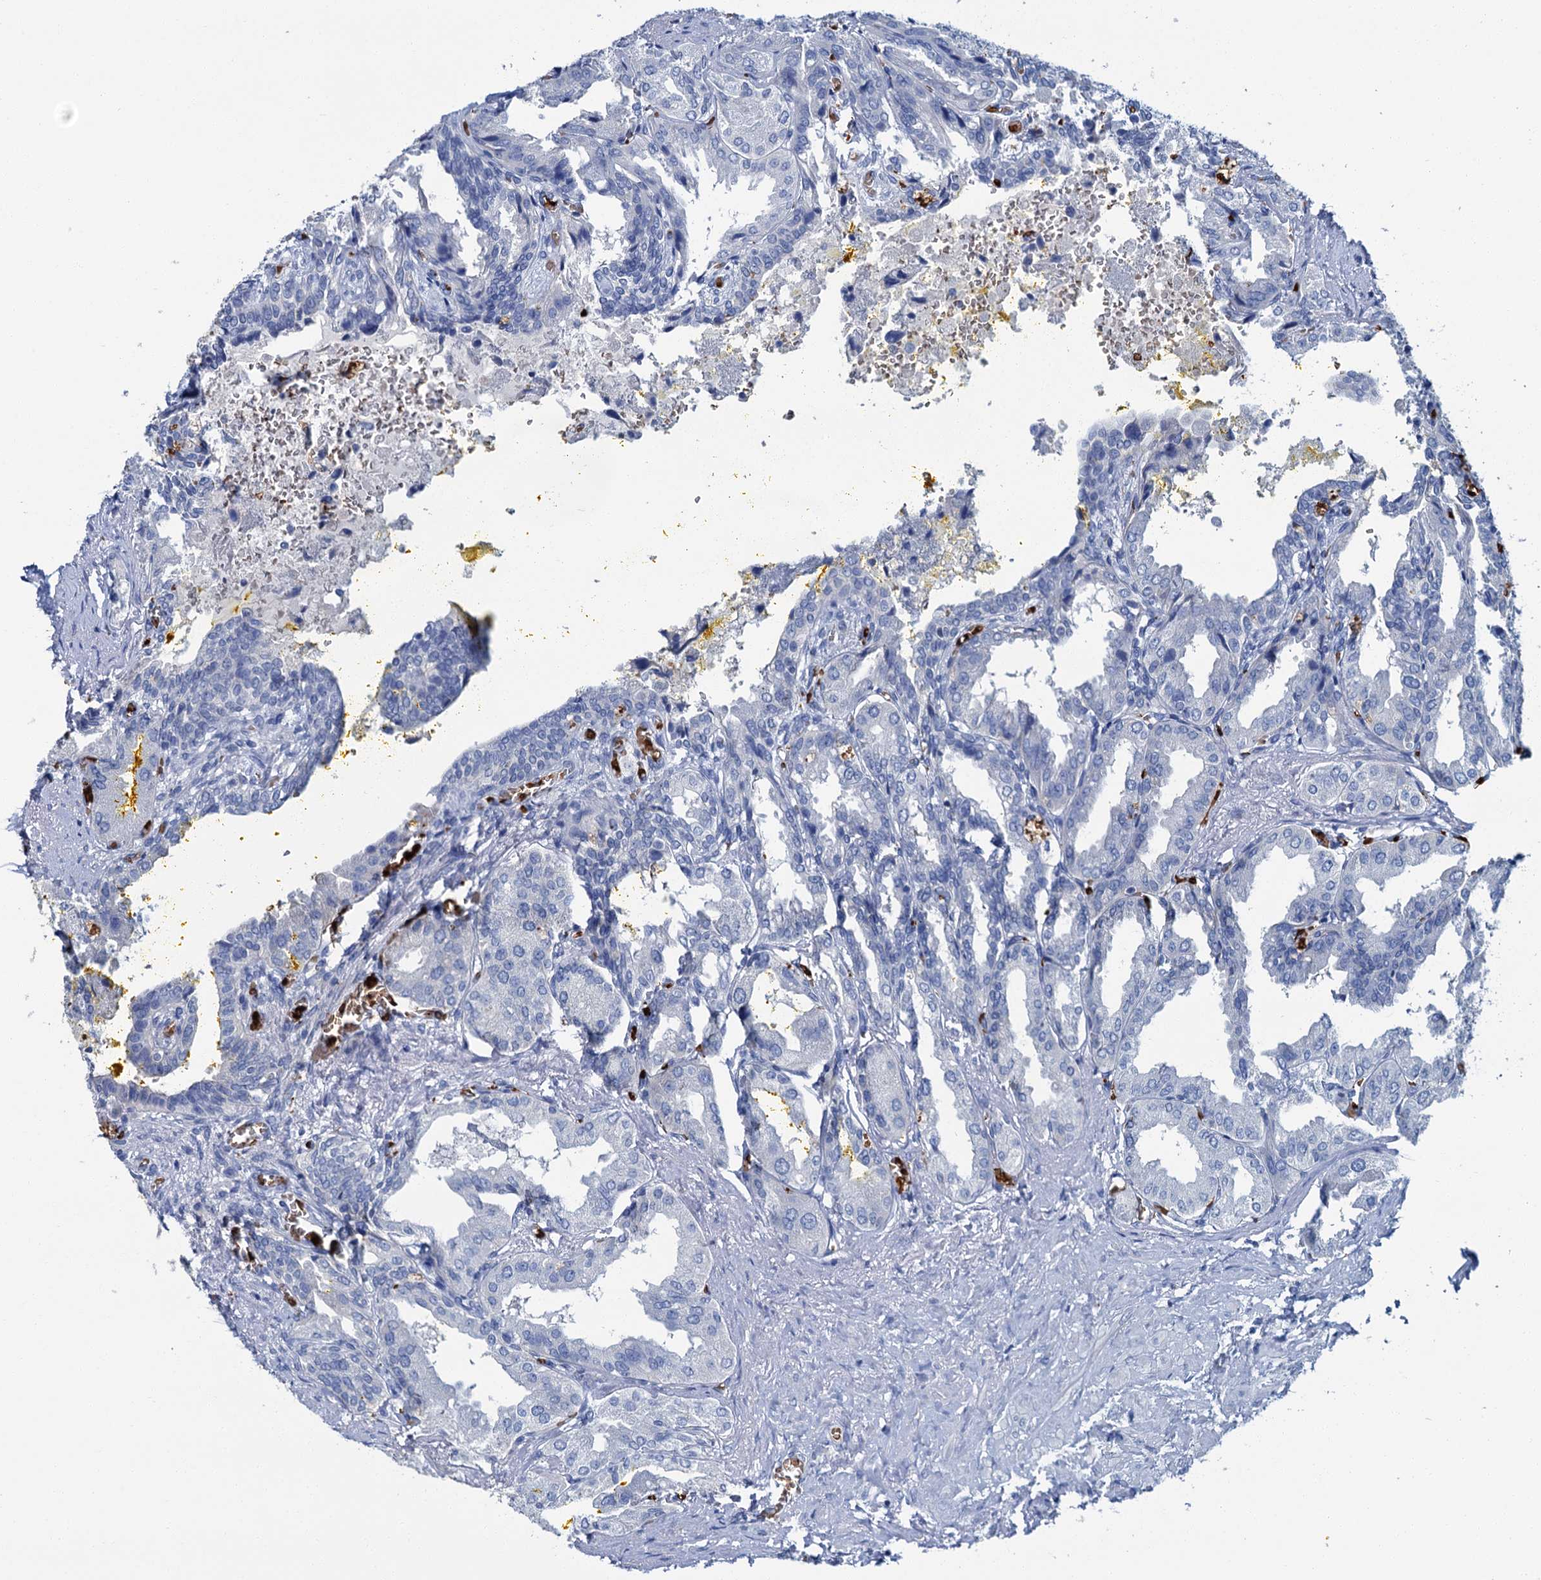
{"staining": {"intensity": "negative", "quantity": "none", "location": "none"}, "tissue": "seminal vesicle", "cell_type": "Glandular cells", "image_type": "normal", "snomed": [{"axis": "morphology", "description": "Normal tissue, NOS"}, {"axis": "topography", "description": "Seminal veicle"}], "caption": "Immunohistochemistry (IHC) photomicrograph of unremarkable human seminal vesicle stained for a protein (brown), which displays no expression in glandular cells.", "gene": "ATG2A", "patient": {"sex": "male", "age": 63}}